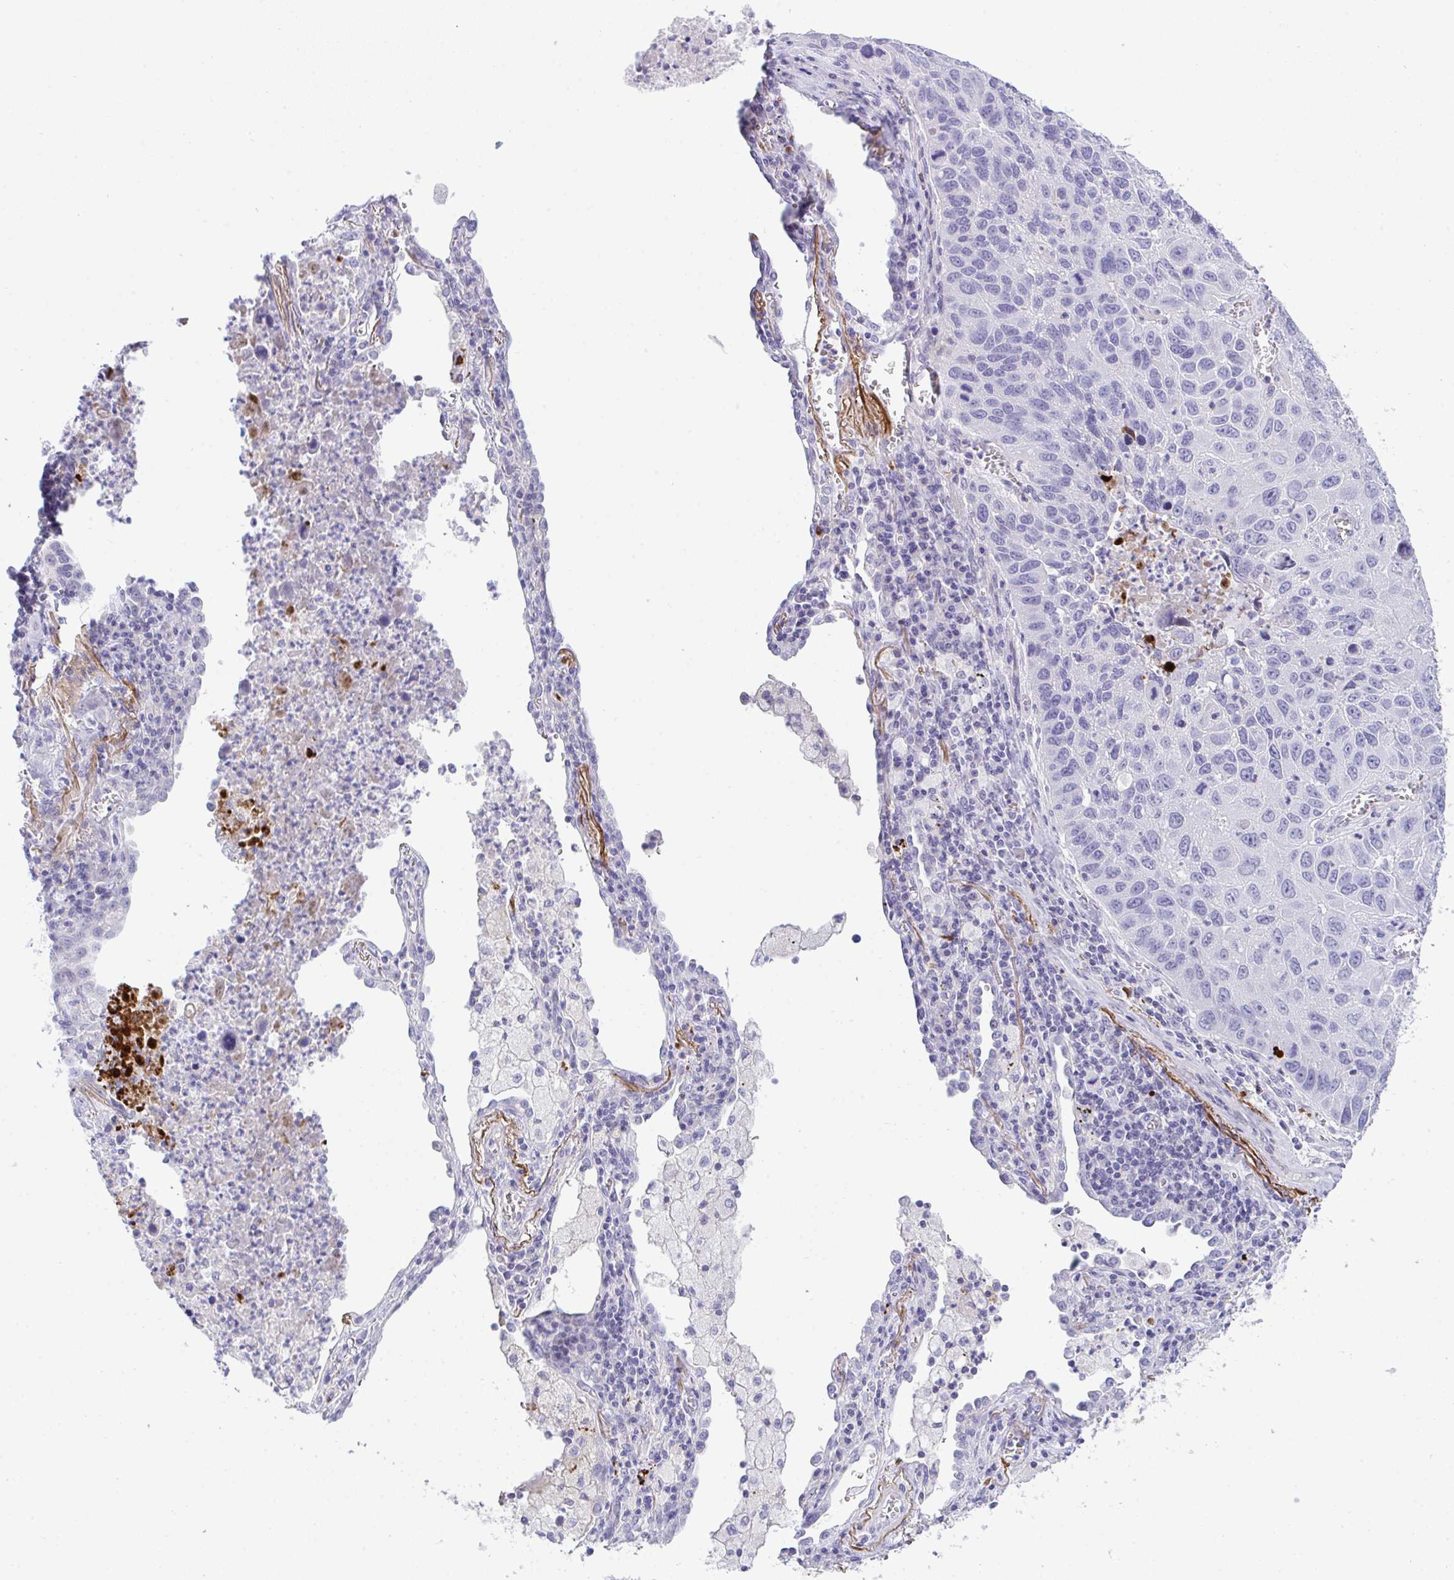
{"staining": {"intensity": "negative", "quantity": "none", "location": "none"}, "tissue": "lung cancer", "cell_type": "Tumor cells", "image_type": "cancer", "snomed": [{"axis": "morphology", "description": "Squamous cell carcinoma, NOS"}, {"axis": "topography", "description": "Lung"}], "caption": "Immunohistochemistry image of human squamous cell carcinoma (lung) stained for a protein (brown), which exhibits no staining in tumor cells.", "gene": "KMT2E", "patient": {"sex": "female", "age": 61}}